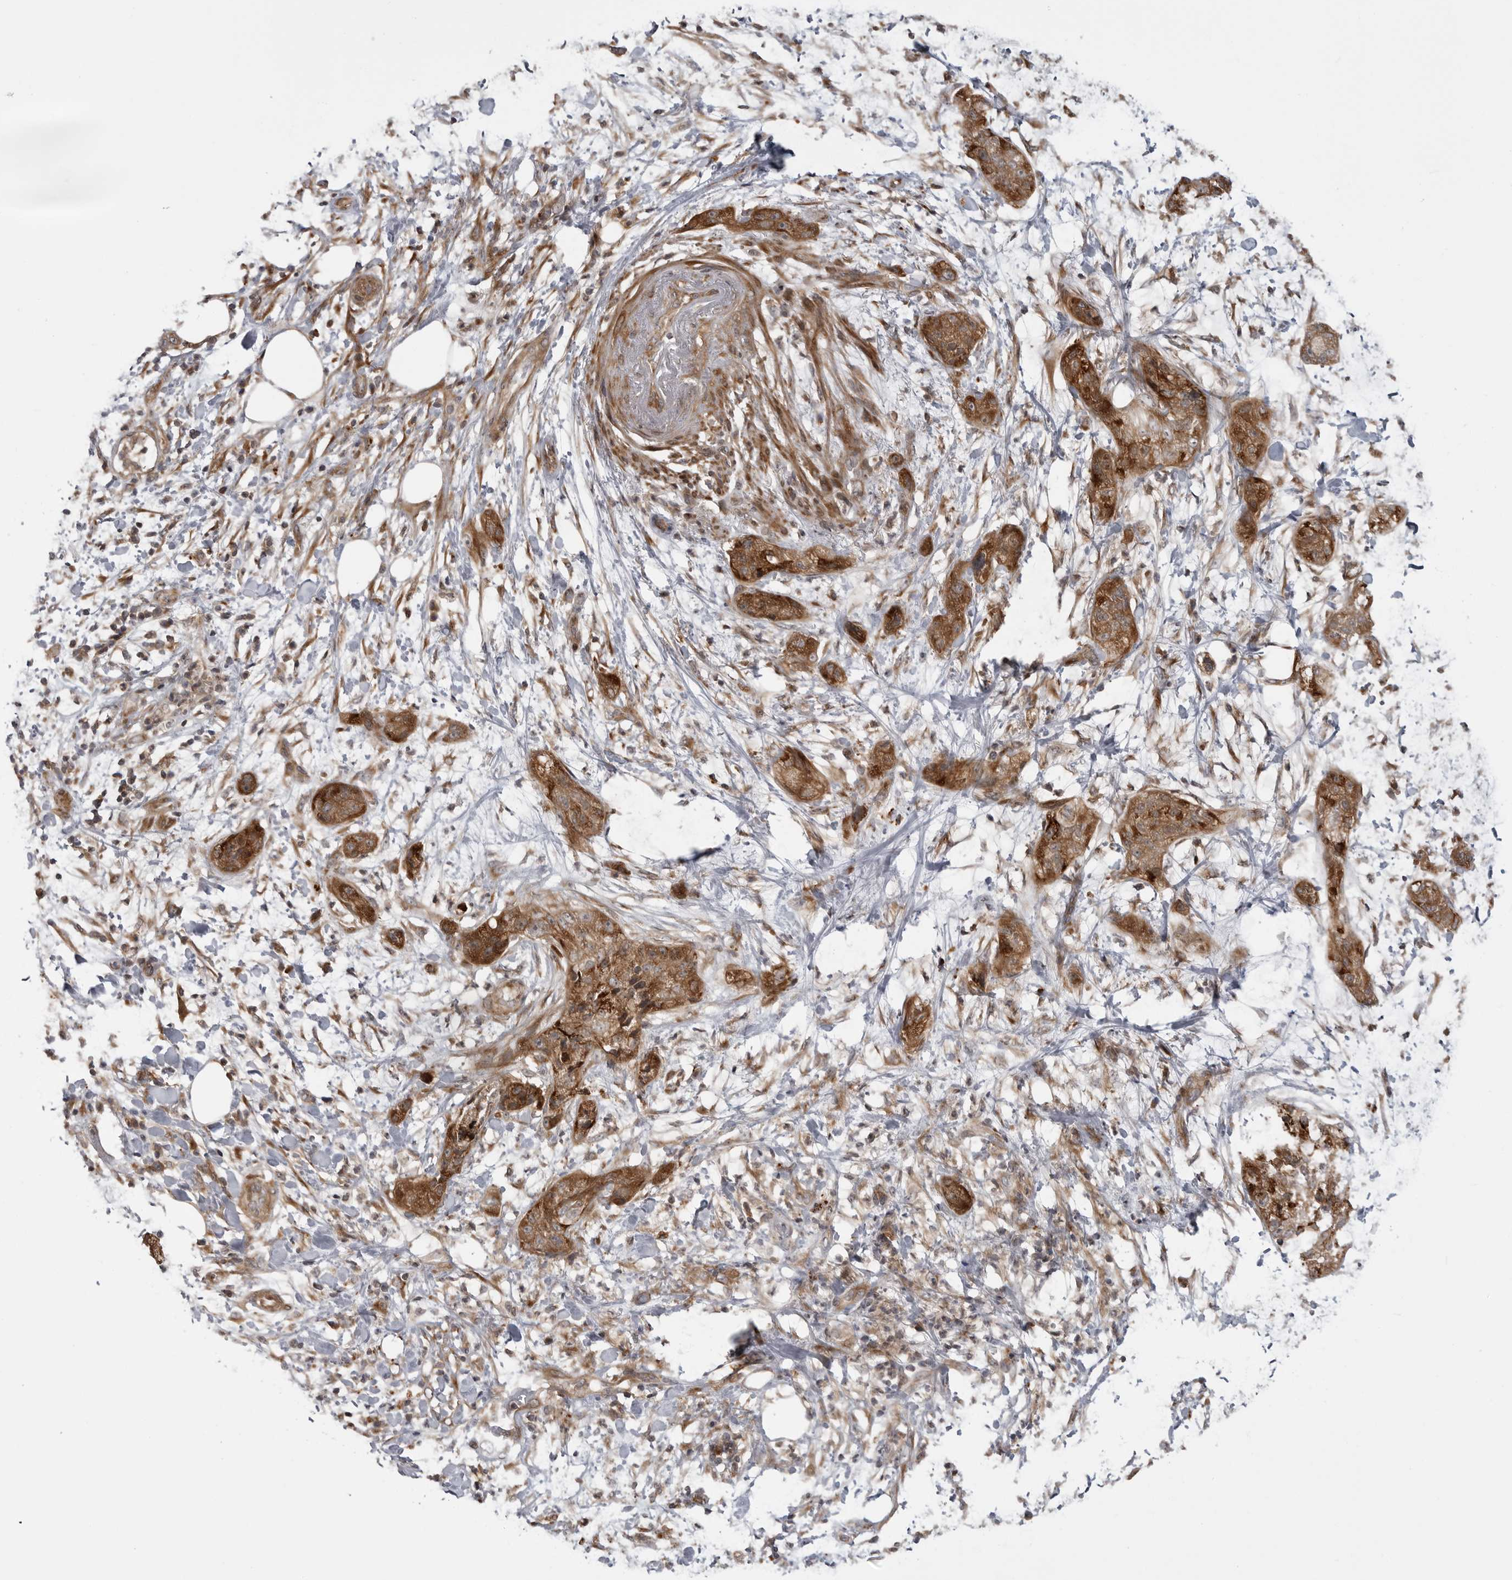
{"staining": {"intensity": "strong", "quantity": ">75%", "location": "cytoplasmic/membranous"}, "tissue": "pancreatic cancer", "cell_type": "Tumor cells", "image_type": "cancer", "snomed": [{"axis": "morphology", "description": "Adenocarcinoma, NOS"}, {"axis": "topography", "description": "Pancreas"}], "caption": "IHC (DAB (3,3'-diaminobenzidine)) staining of pancreatic adenocarcinoma exhibits strong cytoplasmic/membranous protein staining in approximately >75% of tumor cells.", "gene": "LRRC45", "patient": {"sex": "female", "age": 78}}